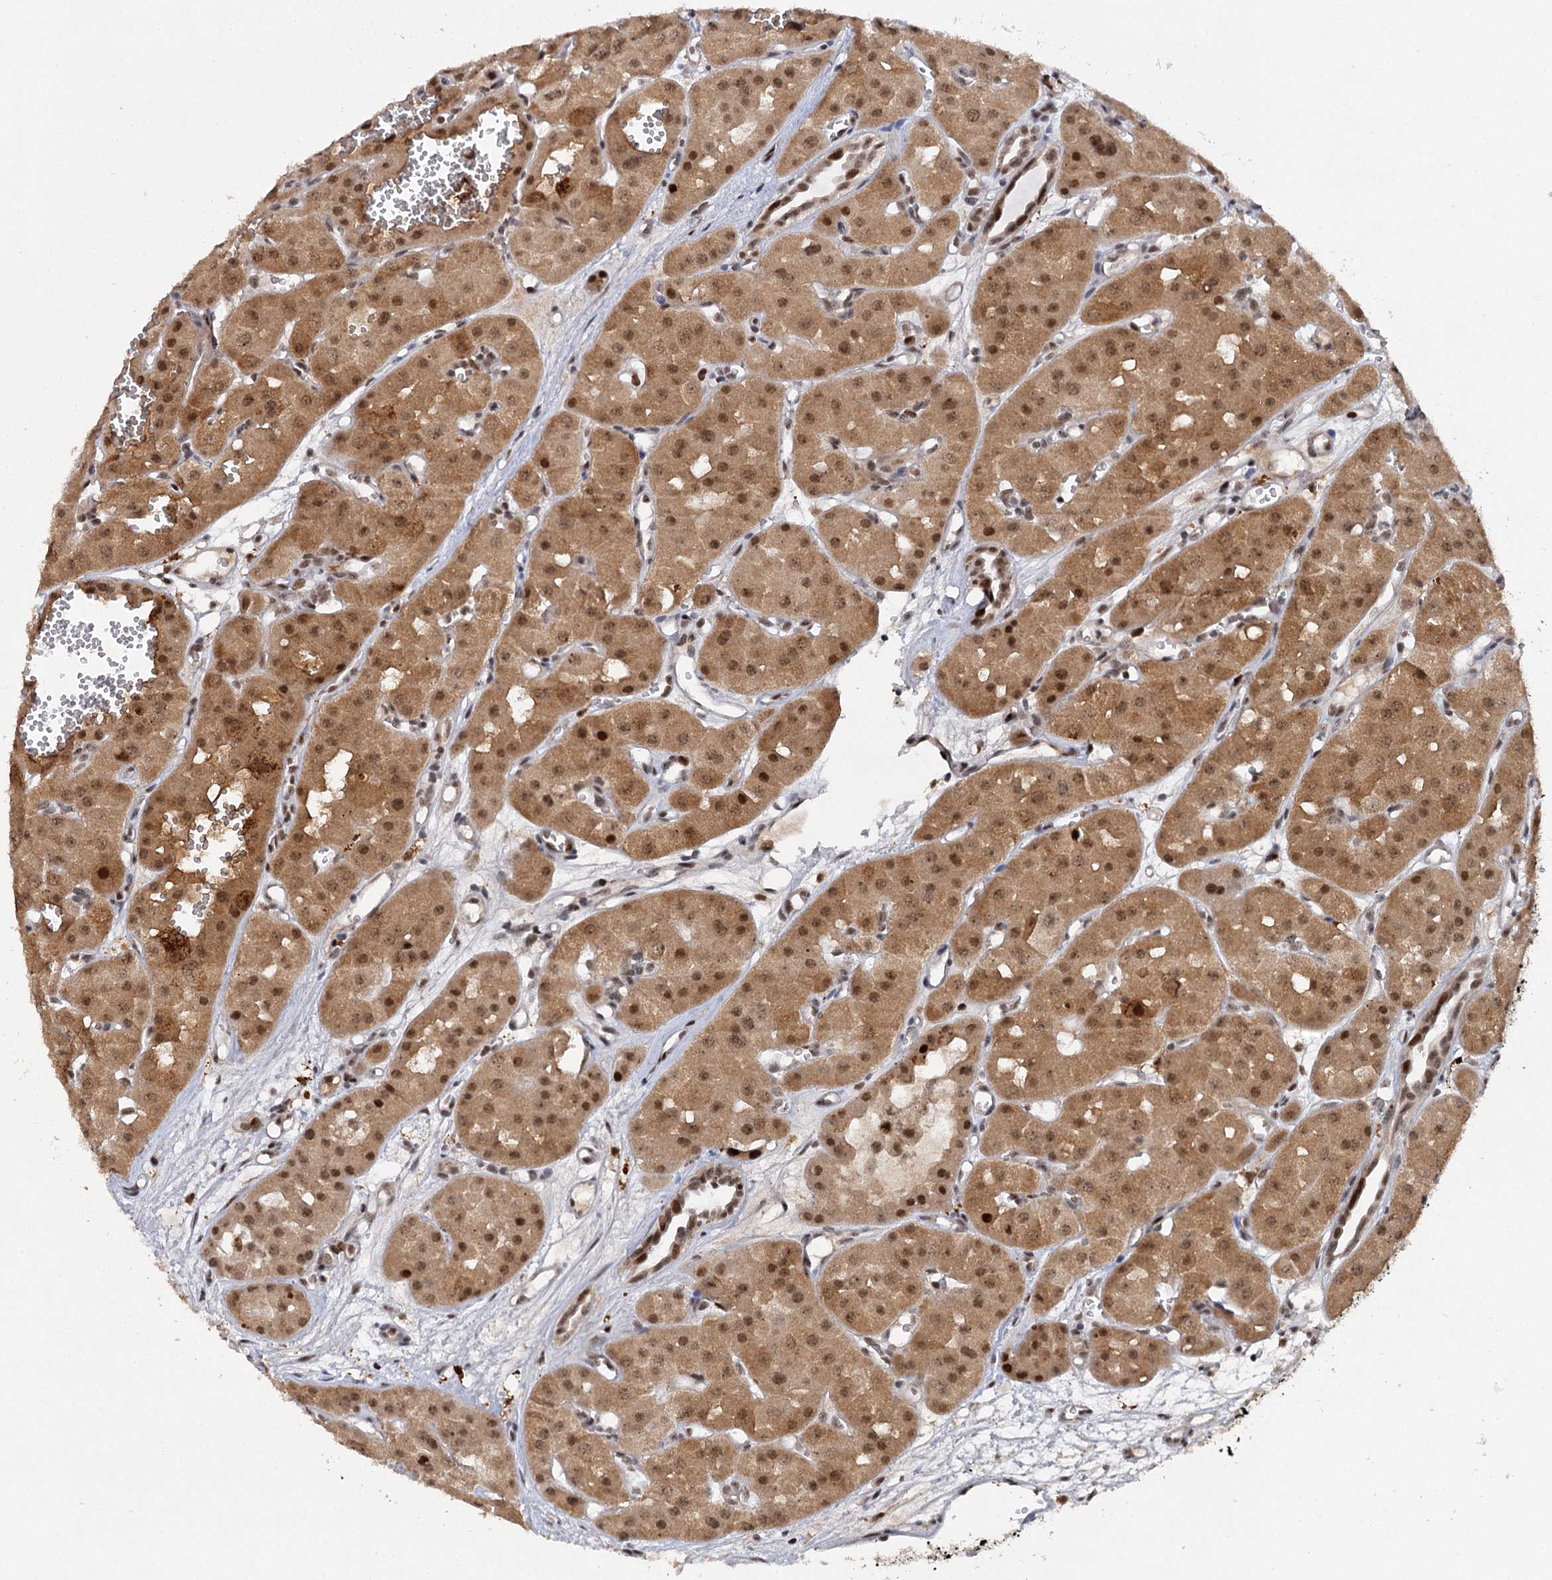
{"staining": {"intensity": "moderate", "quantity": ">75%", "location": "cytoplasmic/membranous,nuclear"}, "tissue": "renal cancer", "cell_type": "Tumor cells", "image_type": "cancer", "snomed": [{"axis": "morphology", "description": "Carcinoma, NOS"}, {"axis": "topography", "description": "Kidney"}], "caption": "Approximately >75% of tumor cells in human carcinoma (renal) reveal moderate cytoplasmic/membranous and nuclear protein positivity as visualized by brown immunohistochemical staining.", "gene": "BUD13", "patient": {"sex": "female", "age": 75}}